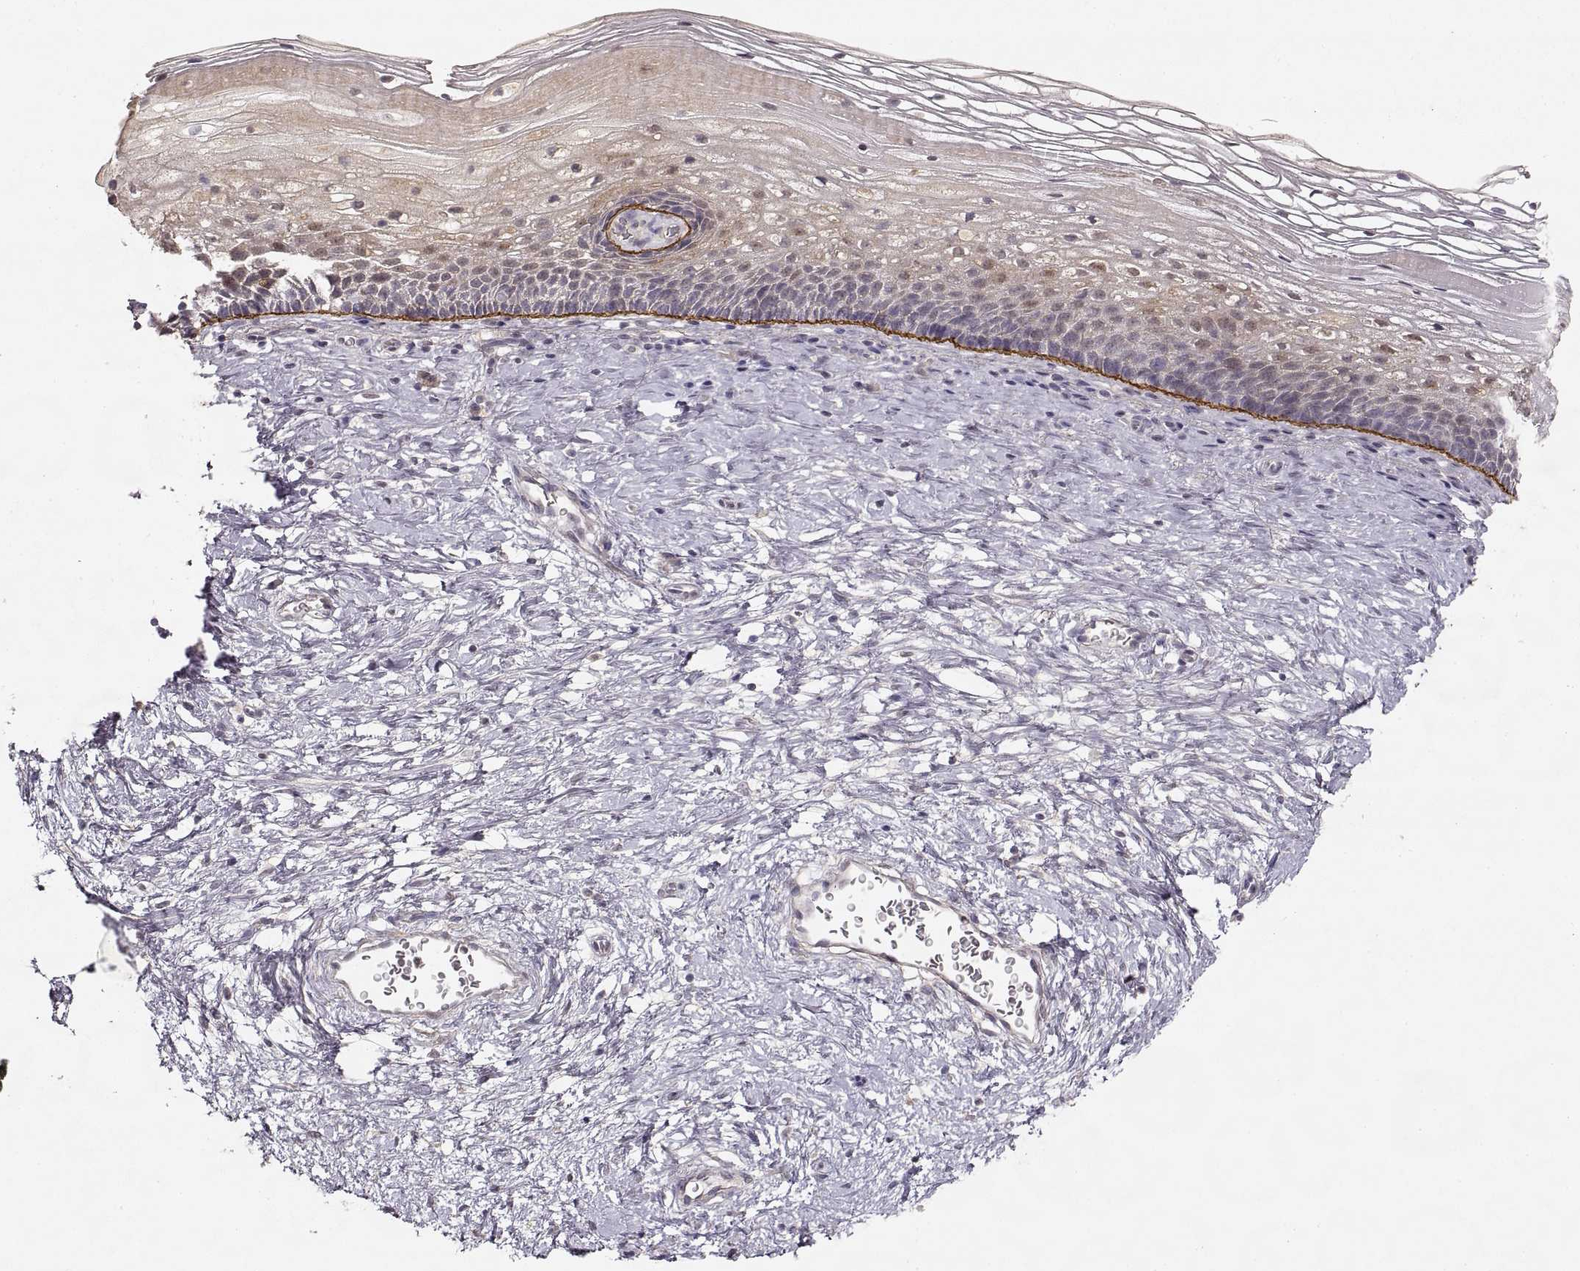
{"staining": {"intensity": "negative", "quantity": "none", "location": "none"}, "tissue": "cervix", "cell_type": "Glandular cells", "image_type": "normal", "snomed": [{"axis": "morphology", "description": "Normal tissue, NOS"}, {"axis": "topography", "description": "Cervix"}], "caption": "Glandular cells show no significant staining in benign cervix. The staining is performed using DAB brown chromogen with nuclei counter-stained in using hematoxylin.", "gene": "LAMC2", "patient": {"sex": "female", "age": 34}}